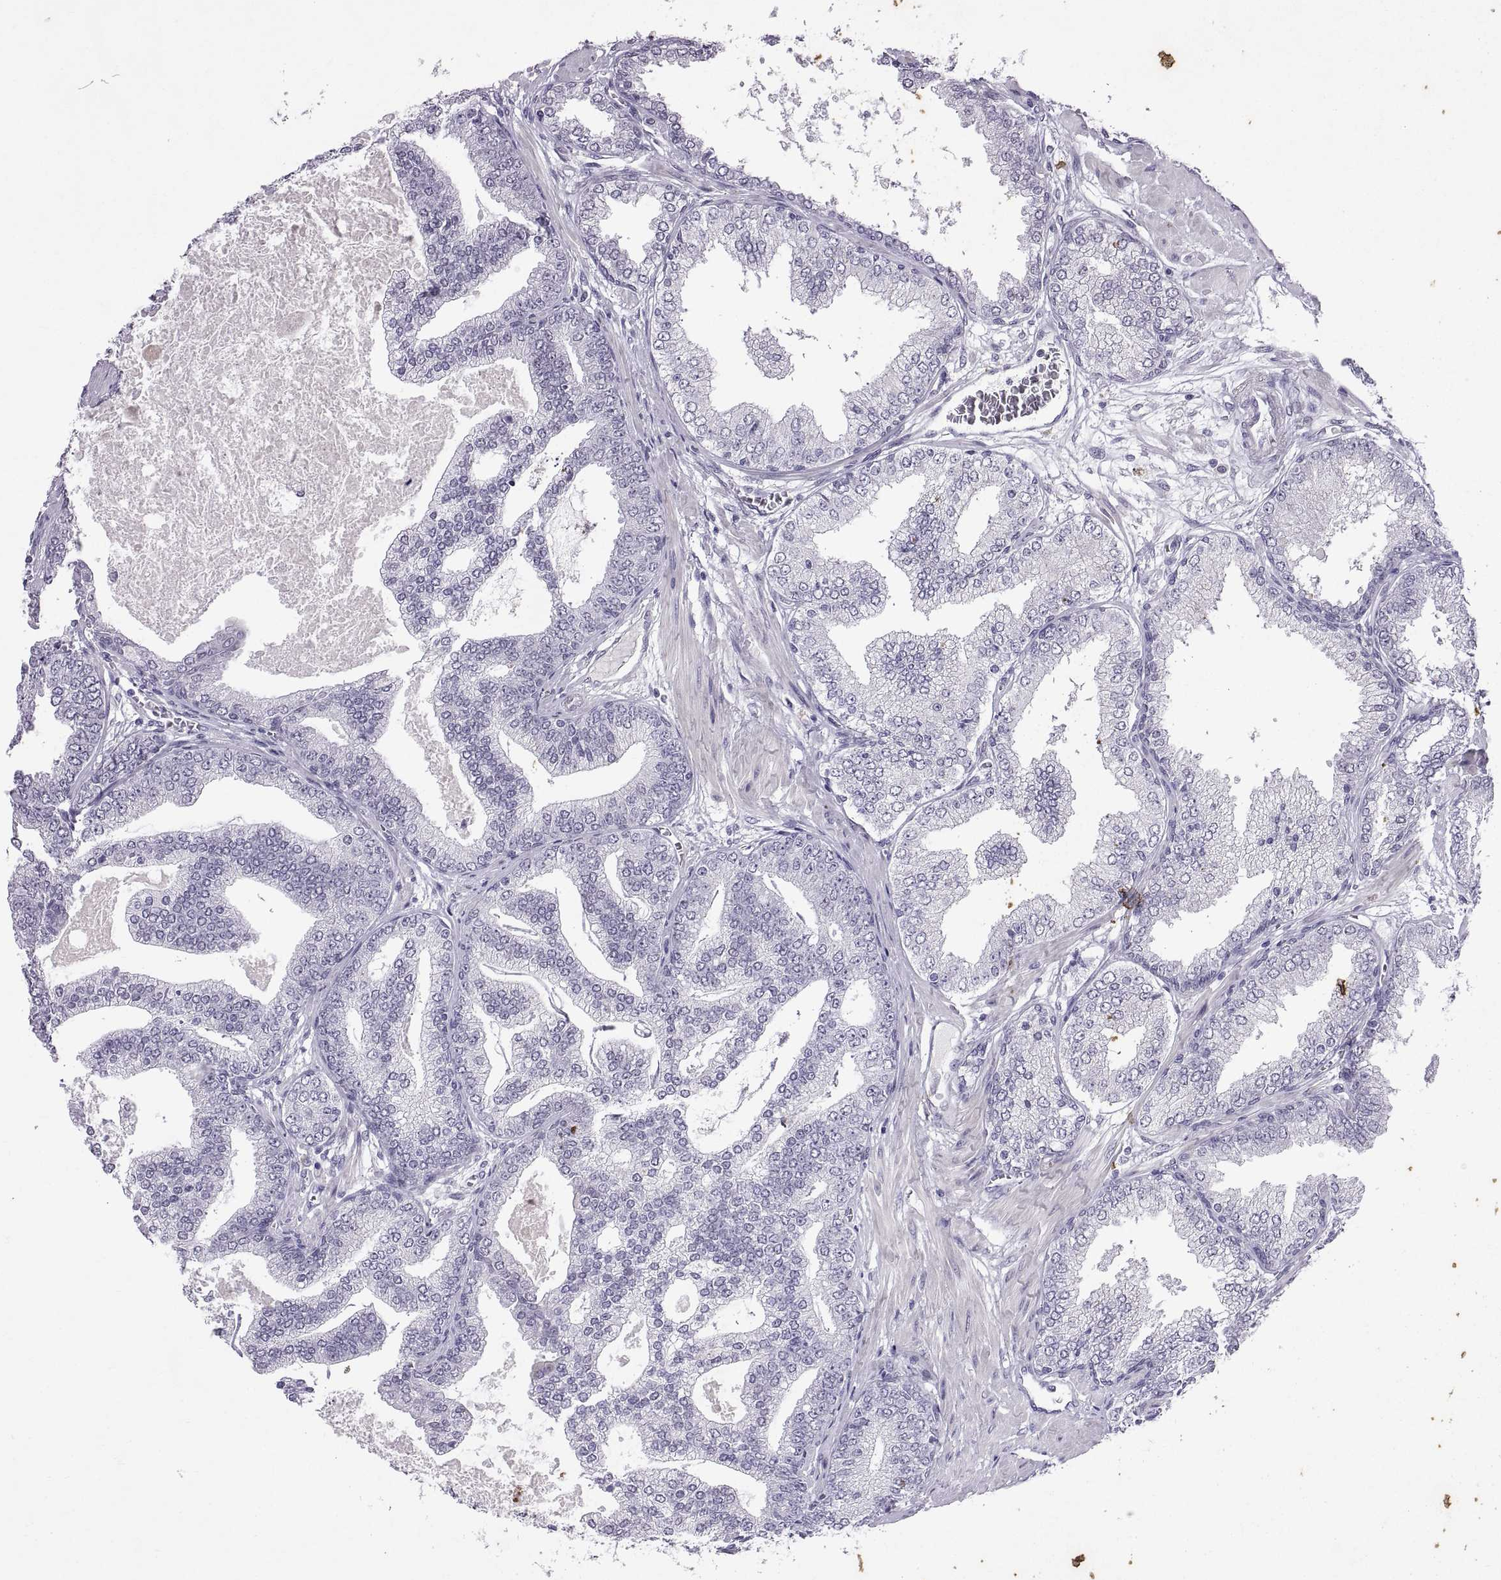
{"staining": {"intensity": "negative", "quantity": "none", "location": "none"}, "tissue": "prostate cancer", "cell_type": "Tumor cells", "image_type": "cancer", "snomed": [{"axis": "morphology", "description": "Adenocarcinoma, NOS"}, {"axis": "topography", "description": "Prostate"}], "caption": "A high-resolution histopathology image shows IHC staining of prostate cancer, which shows no significant staining in tumor cells.", "gene": "KRT77", "patient": {"sex": "male", "age": 64}}